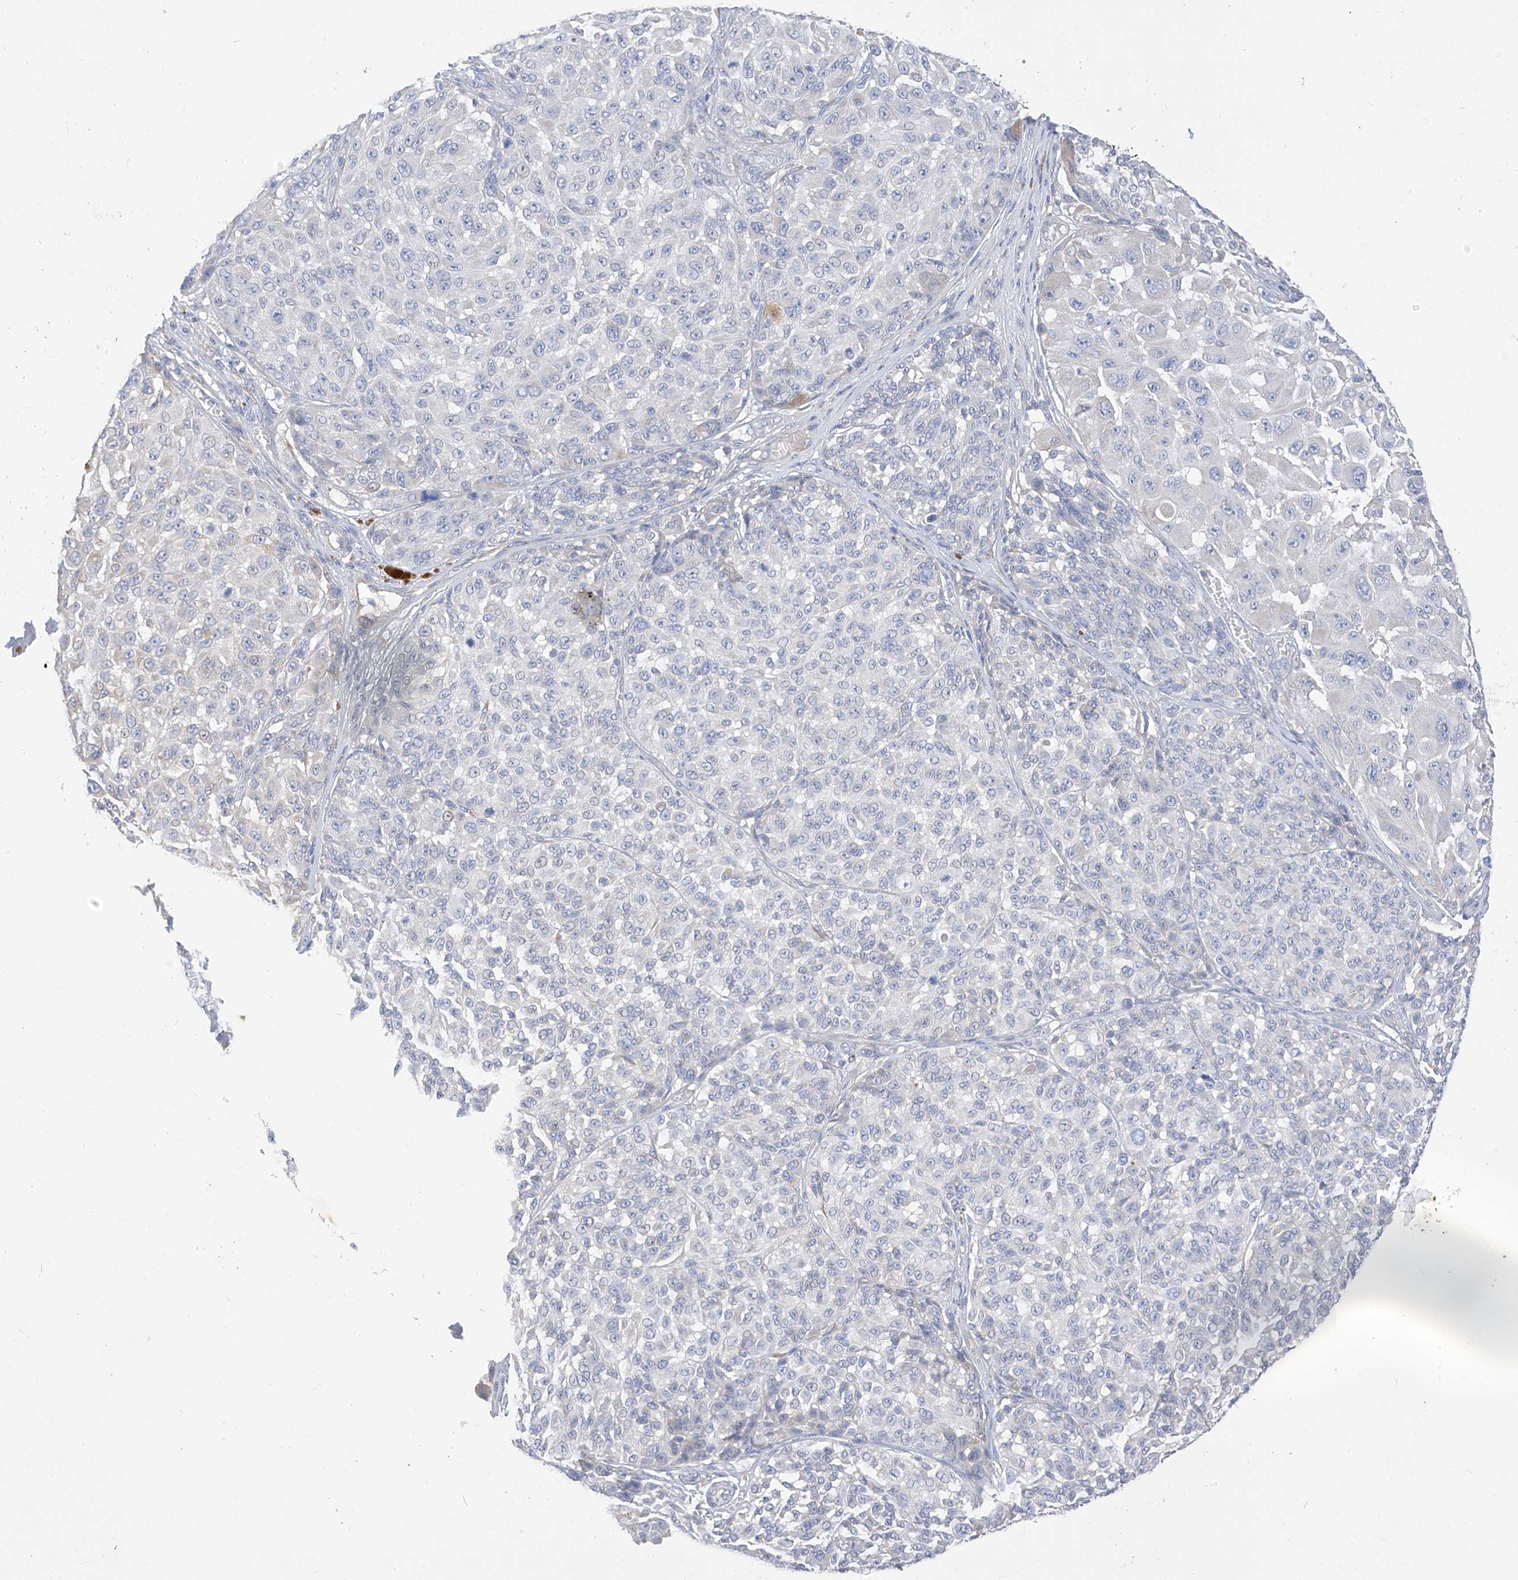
{"staining": {"intensity": "negative", "quantity": "none", "location": "none"}, "tissue": "melanoma", "cell_type": "Tumor cells", "image_type": "cancer", "snomed": [{"axis": "morphology", "description": "Malignant melanoma, NOS"}, {"axis": "topography", "description": "Skin"}], "caption": "Tumor cells show no significant protein expression in malignant melanoma.", "gene": "RASA2", "patient": {"sex": "male", "age": 83}}